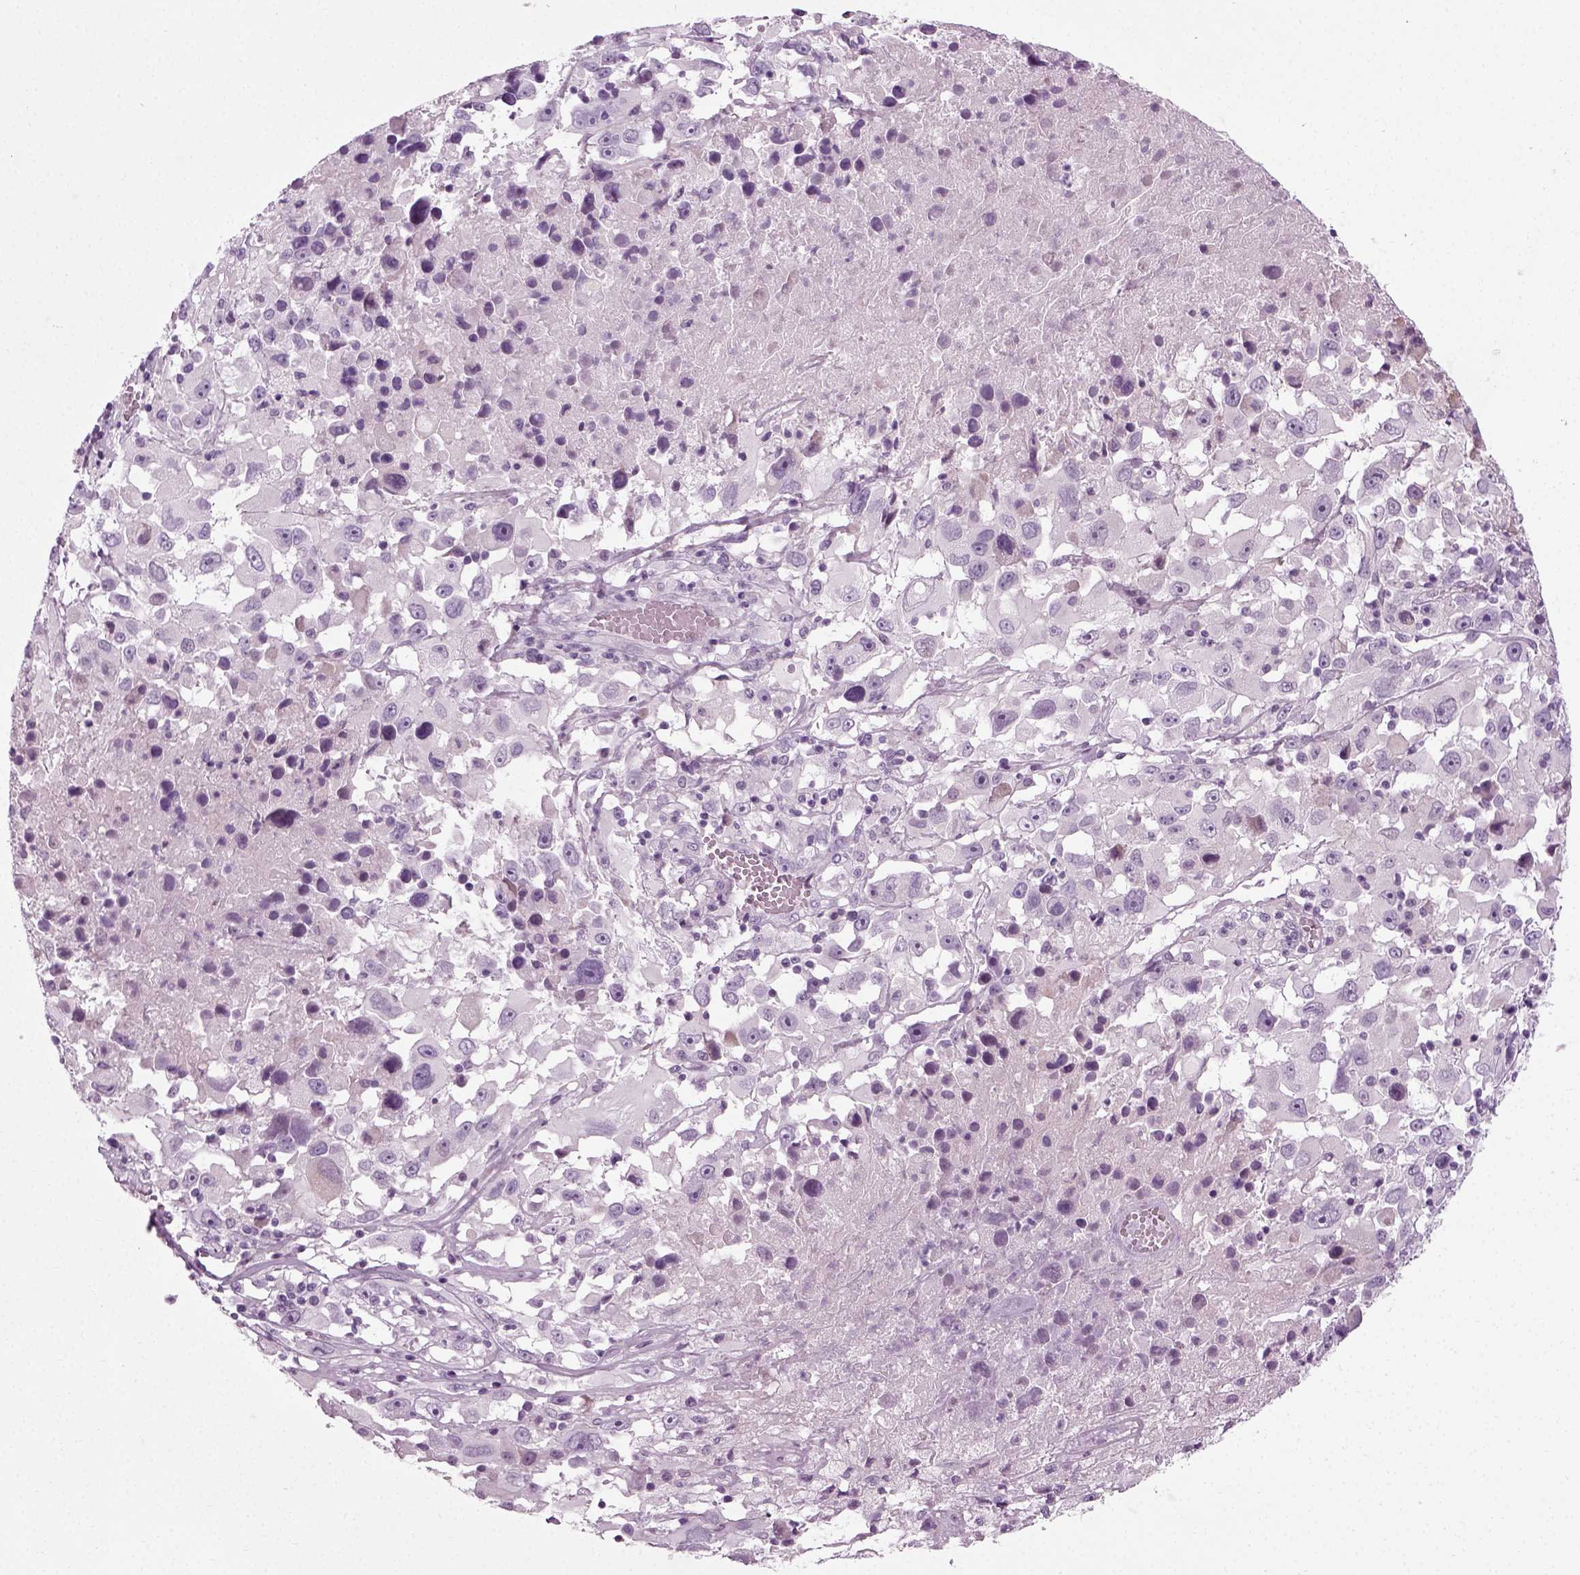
{"staining": {"intensity": "negative", "quantity": "none", "location": "none"}, "tissue": "melanoma", "cell_type": "Tumor cells", "image_type": "cancer", "snomed": [{"axis": "morphology", "description": "Malignant melanoma, Metastatic site"}, {"axis": "topography", "description": "Soft tissue"}], "caption": "IHC of human melanoma exhibits no positivity in tumor cells. (Immunohistochemistry (ihc), brightfield microscopy, high magnification).", "gene": "SCG5", "patient": {"sex": "male", "age": 50}}